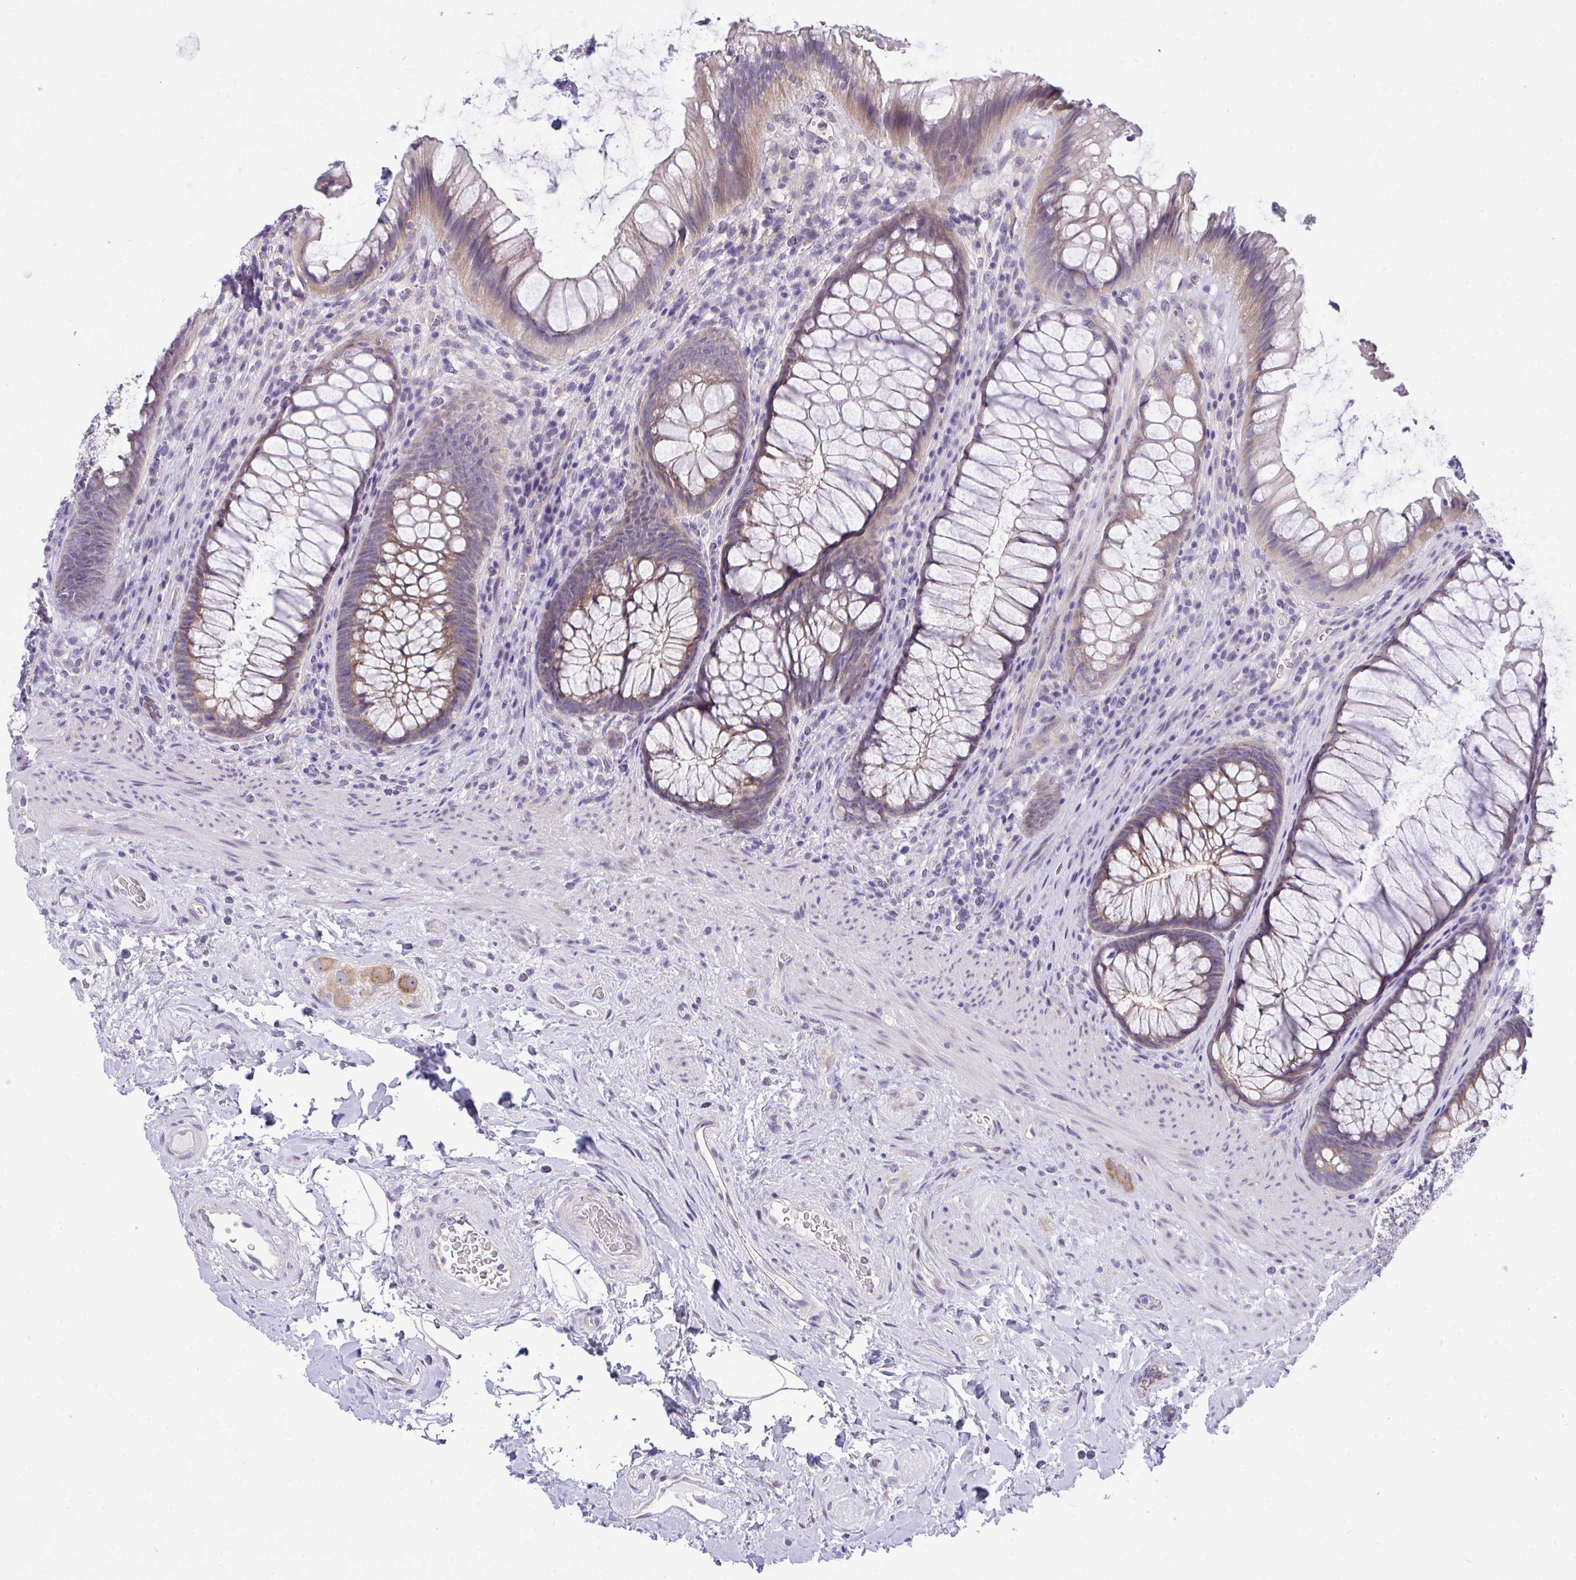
{"staining": {"intensity": "weak", "quantity": "25%-75%", "location": "cytoplasmic/membranous"}, "tissue": "rectum", "cell_type": "Glandular cells", "image_type": "normal", "snomed": [{"axis": "morphology", "description": "Normal tissue, NOS"}, {"axis": "topography", "description": "Rectum"}], "caption": "Protein staining shows weak cytoplasmic/membranous expression in about 25%-75% of glandular cells in normal rectum. The staining was performed using DAB, with brown indicating positive protein expression. Nuclei are stained blue with hematoxylin.", "gene": "VGLL3", "patient": {"sex": "male", "age": 53}}